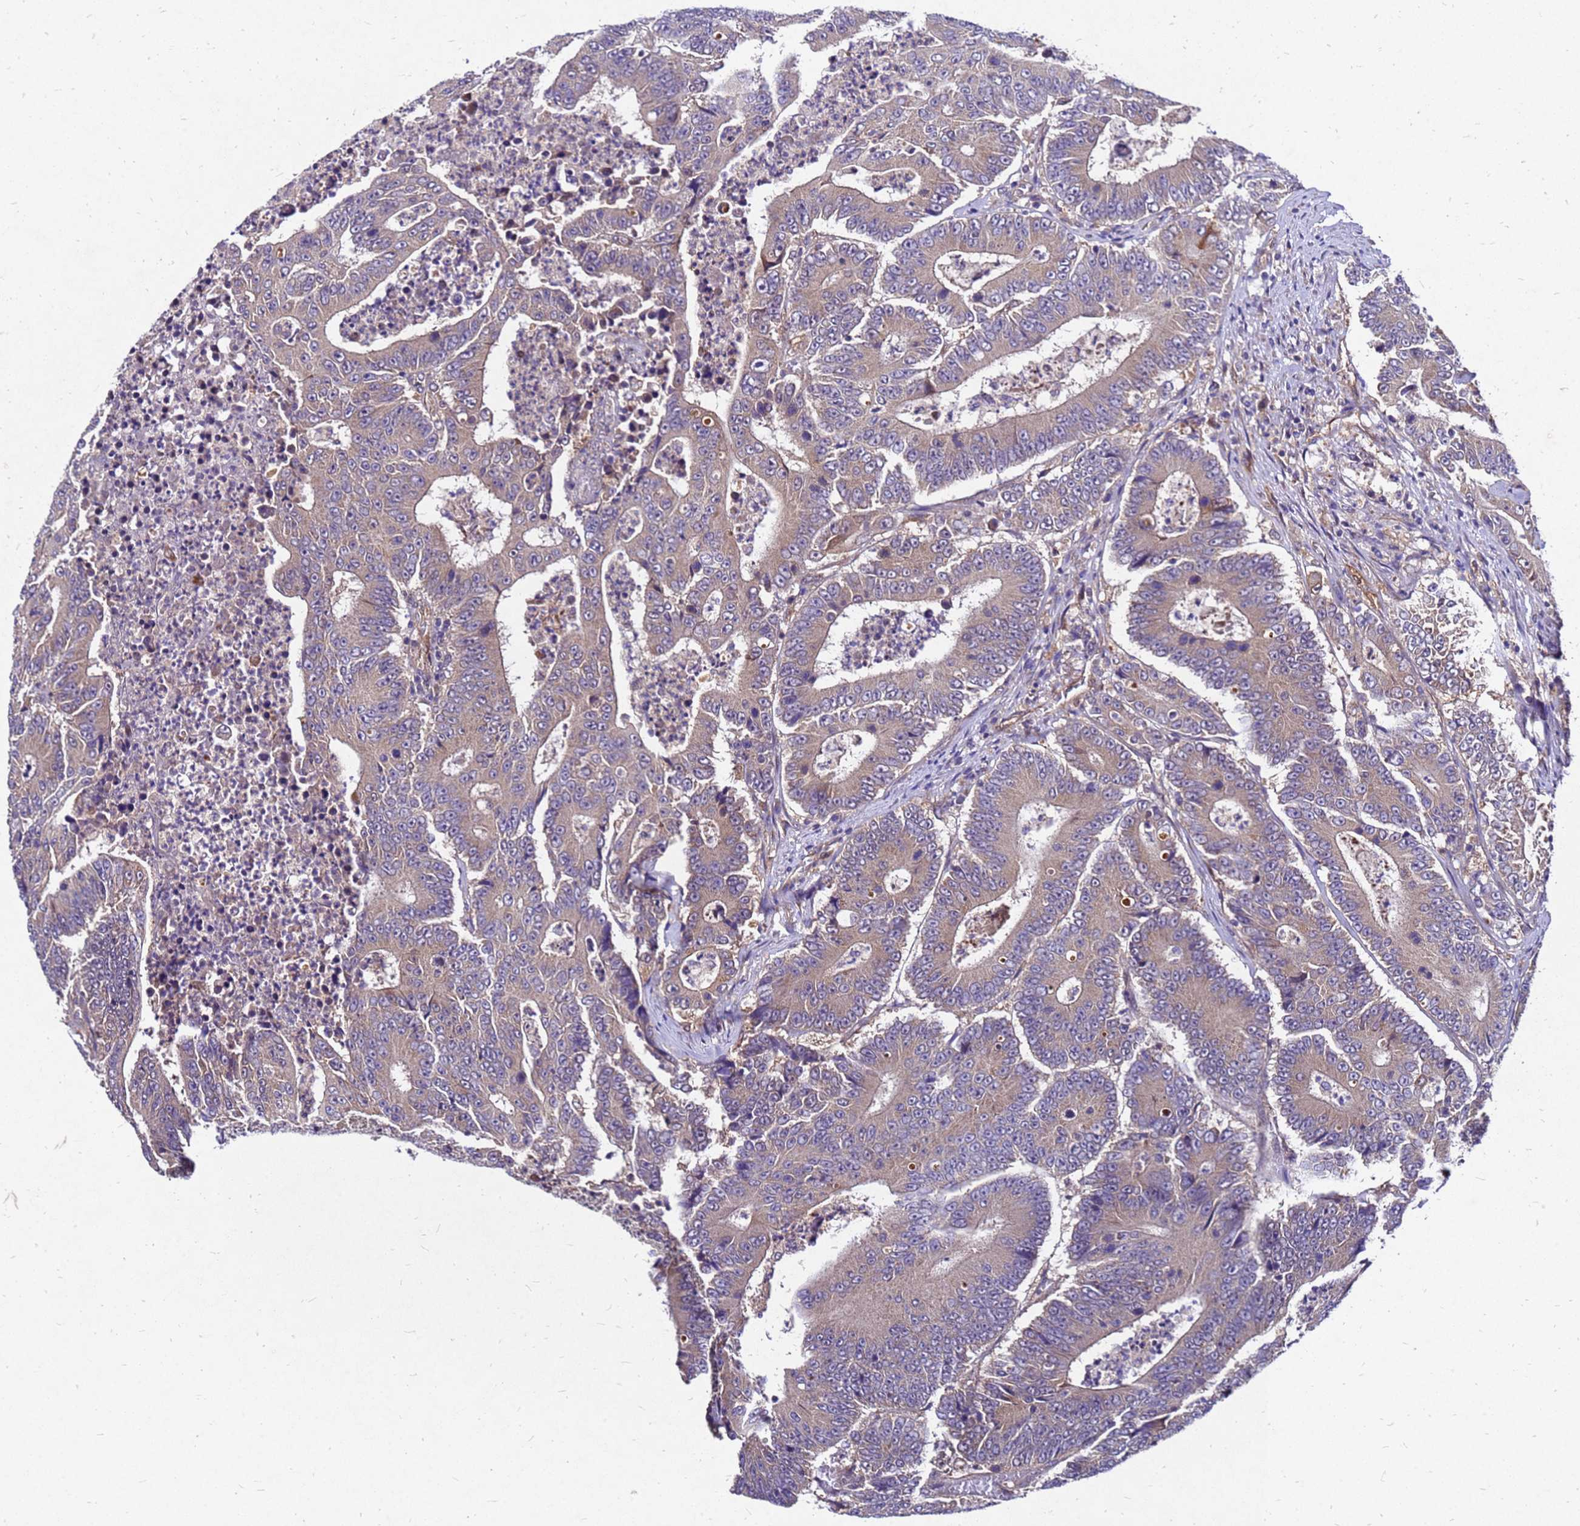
{"staining": {"intensity": "weak", "quantity": ">75%", "location": "cytoplasmic/membranous"}, "tissue": "colorectal cancer", "cell_type": "Tumor cells", "image_type": "cancer", "snomed": [{"axis": "morphology", "description": "Adenocarcinoma, NOS"}, {"axis": "topography", "description": "Colon"}], "caption": "A brown stain highlights weak cytoplasmic/membranous staining of a protein in colorectal cancer tumor cells.", "gene": "DUSP23", "patient": {"sex": "male", "age": 83}}